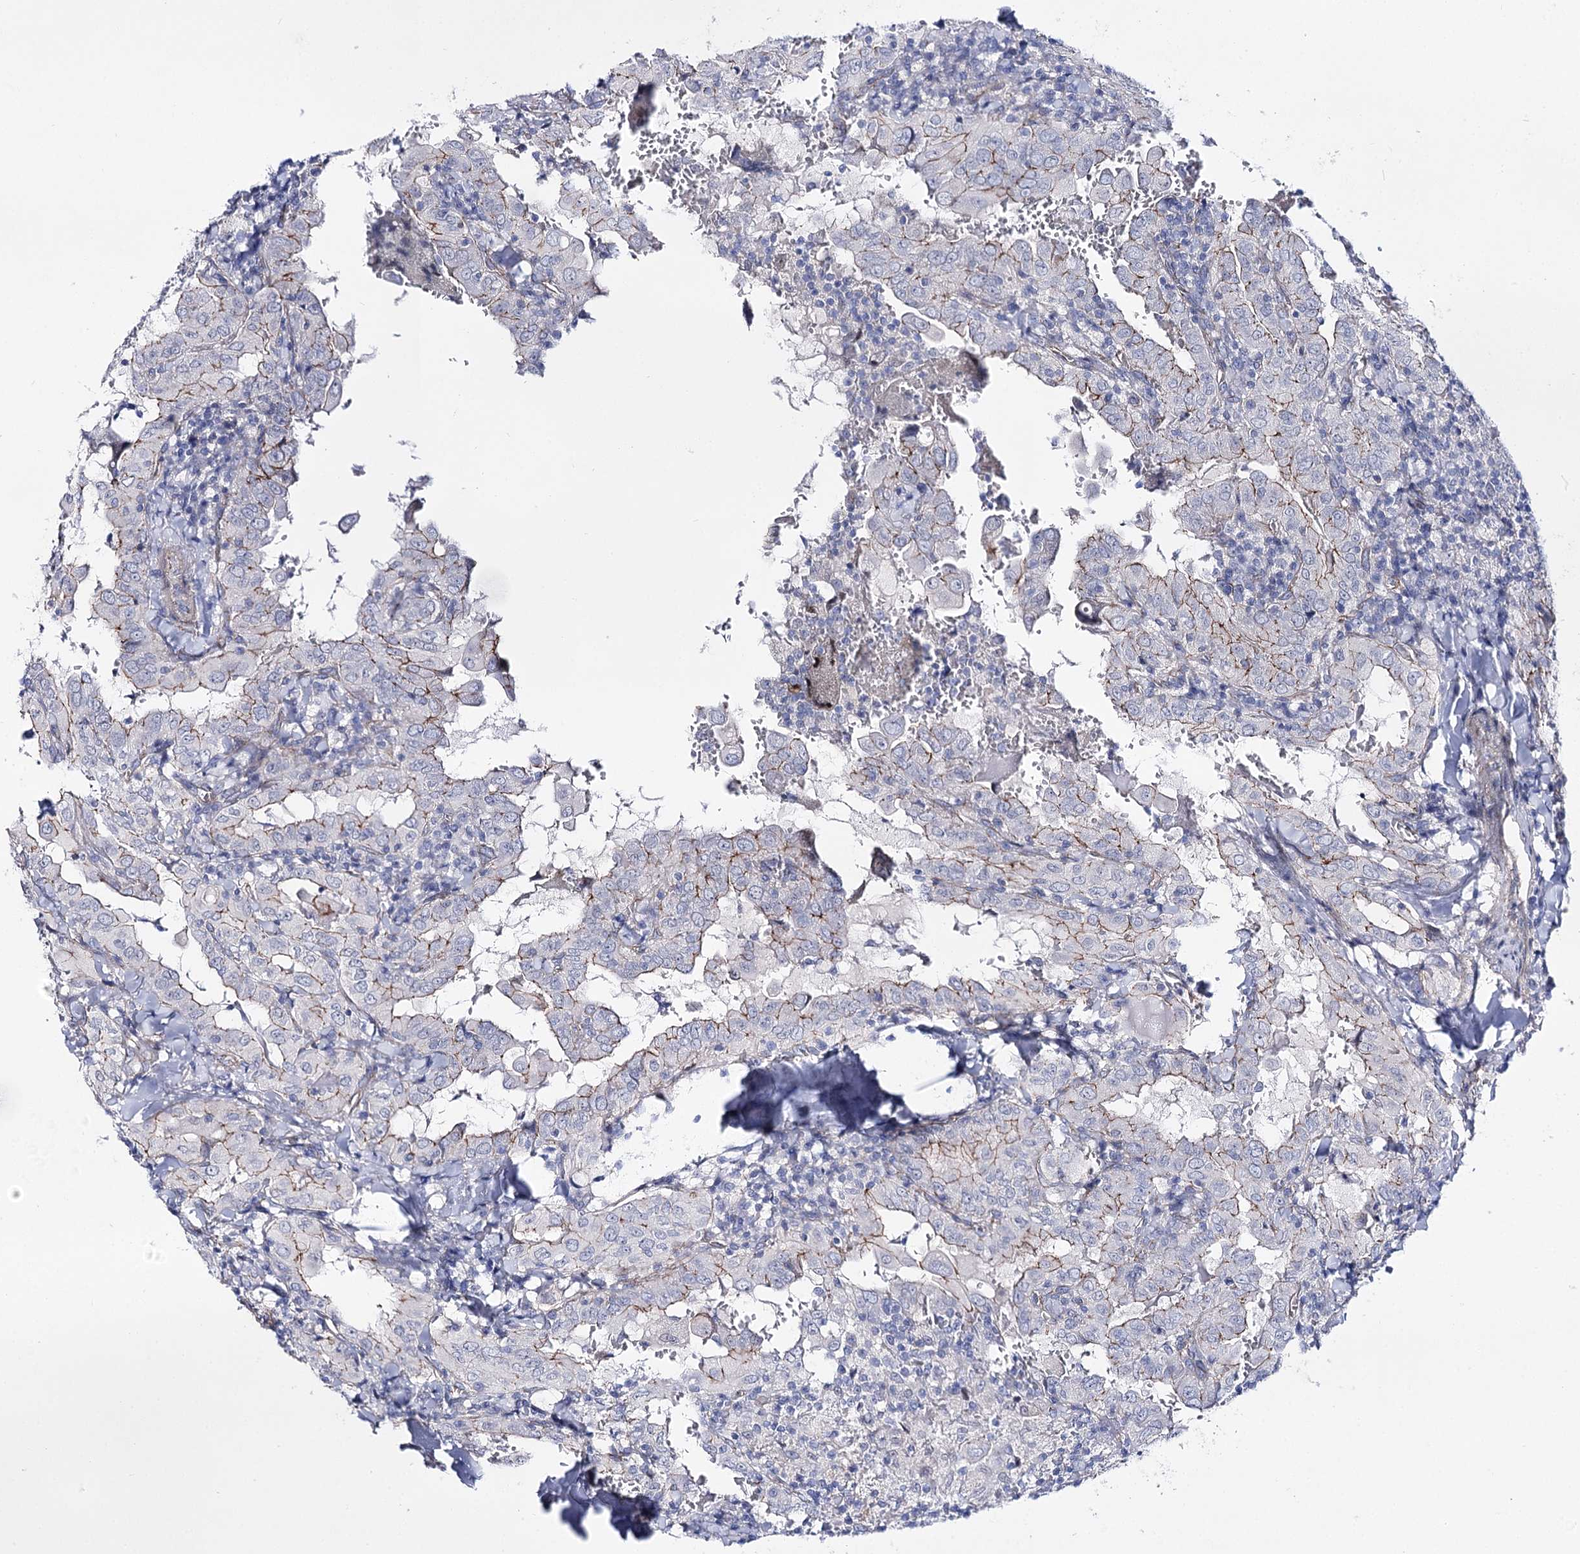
{"staining": {"intensity": "moderate", "quantity": "25%-75%", "location": "cytoplasmic/membranous"}, "tissue": "thyroid cancer", "cell_type": "Tumor cells", "image_type": "cancer", "snomed": [{"axis": "morphology", "description": "Papillary adenocarcinoma, NOS"}, {"axis": "topography", "description": "Thyroid gland"}], "caption": "DAB immunohistochemical staining of thyroid cancer (papillary adenocarcinoma) reveals moderate cytoplasmic/membranous protein expression in approximately 25%-75% of tumor cells.", "gene": "NRAP", "patient": {"sex": "female", "age": 72}}